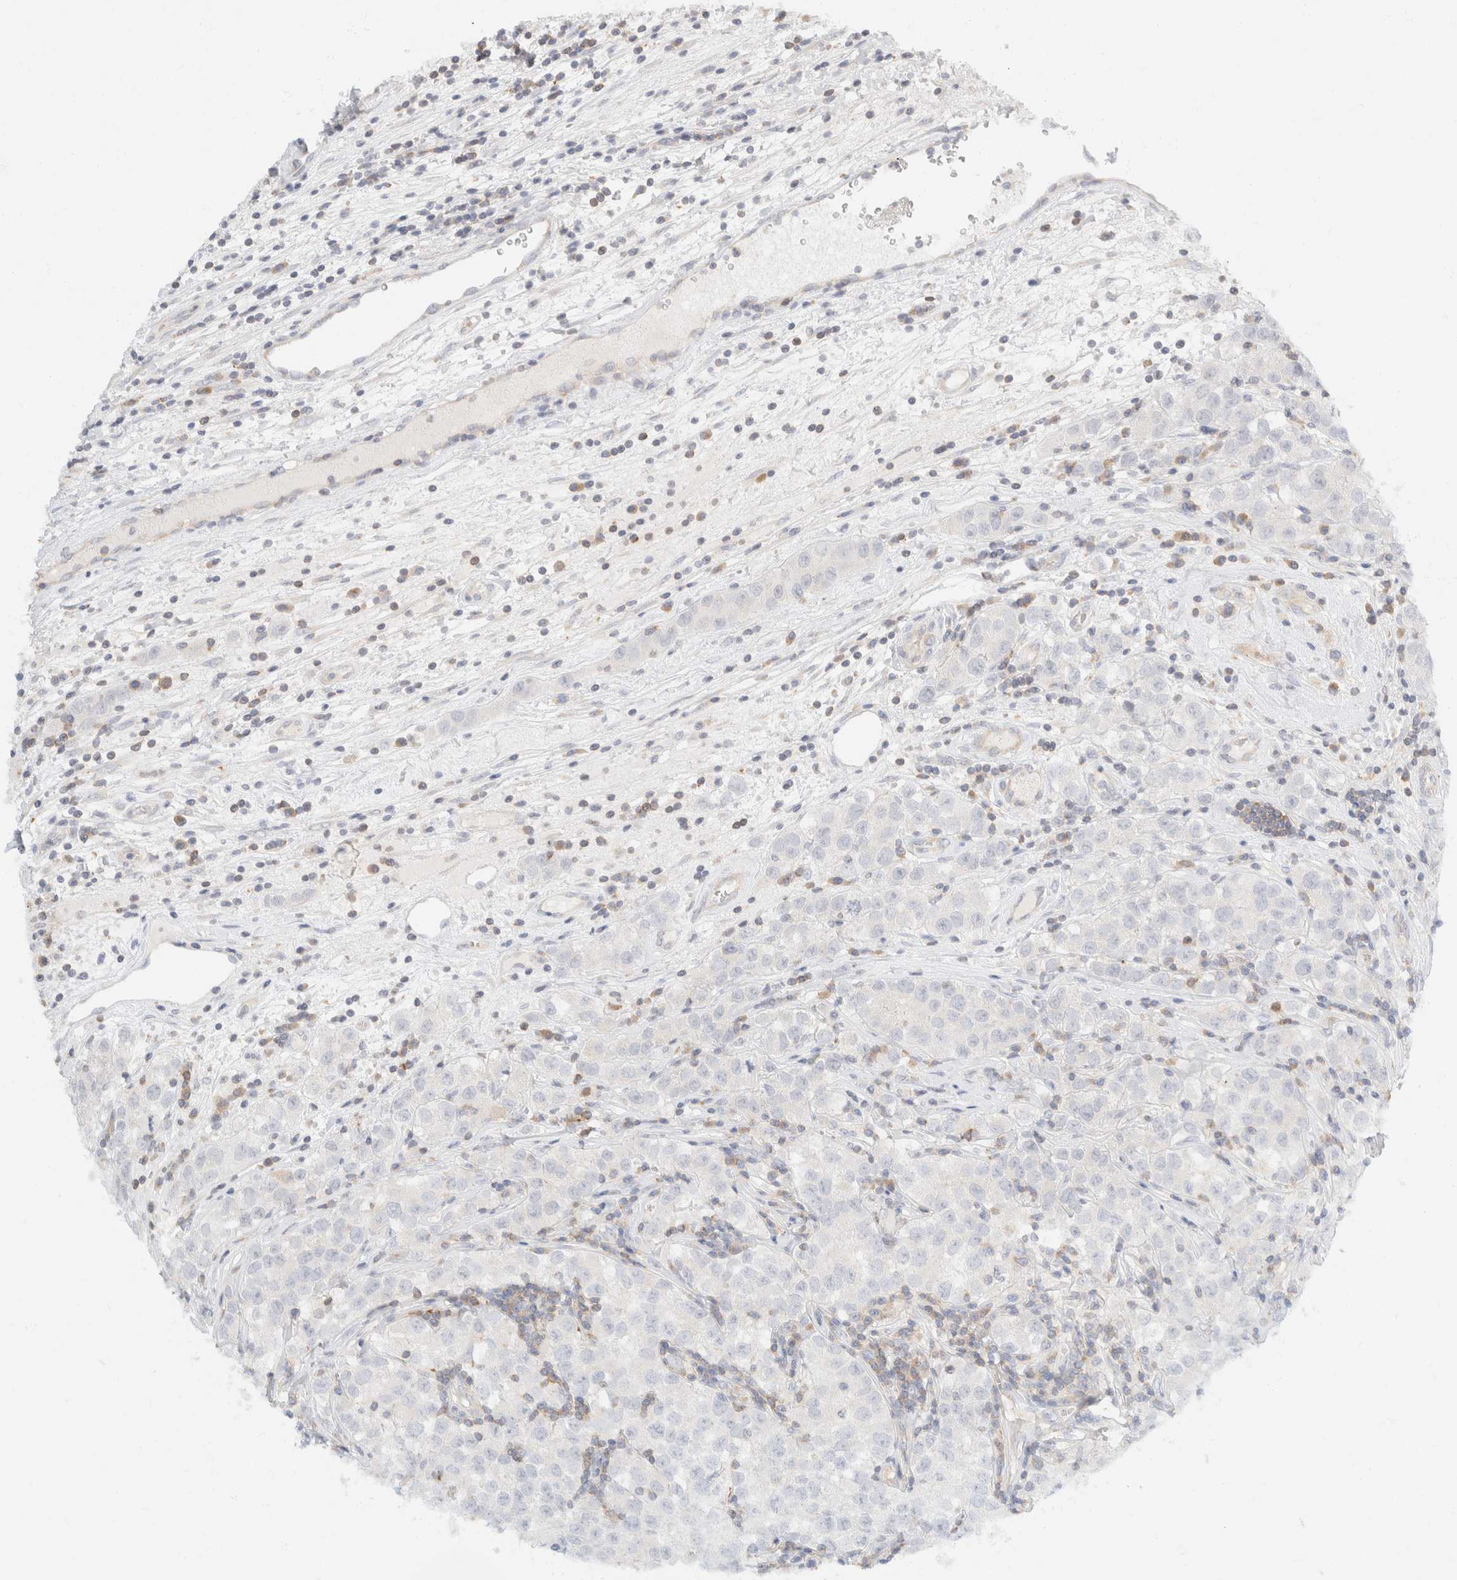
{"staining": {"intensity": "negative", "quantity": "none", "location": "none"}, "tissue": "testis cancer", "cell_type": "Tumor cells", "image_type": "cancer", "snomed": [{"axis": "morphology", "description": "Seminoma, NOS"}, {"axis": "morphology", "description": "Carcinoma, Embryonal, NOS"}, {"axis": "topography", "description": "Testis"}], "caption": "High magnification brightfield microscopy of testis cancer (embryonal carcinoma) stained with DAB (brown) and counterstained with hematoxylin (blue): tumor cells show no significant positivity. (DAB IHC, high magnification).", "gene": "SH3GLB2", "patient": {"sex": "male", "age": 43}}